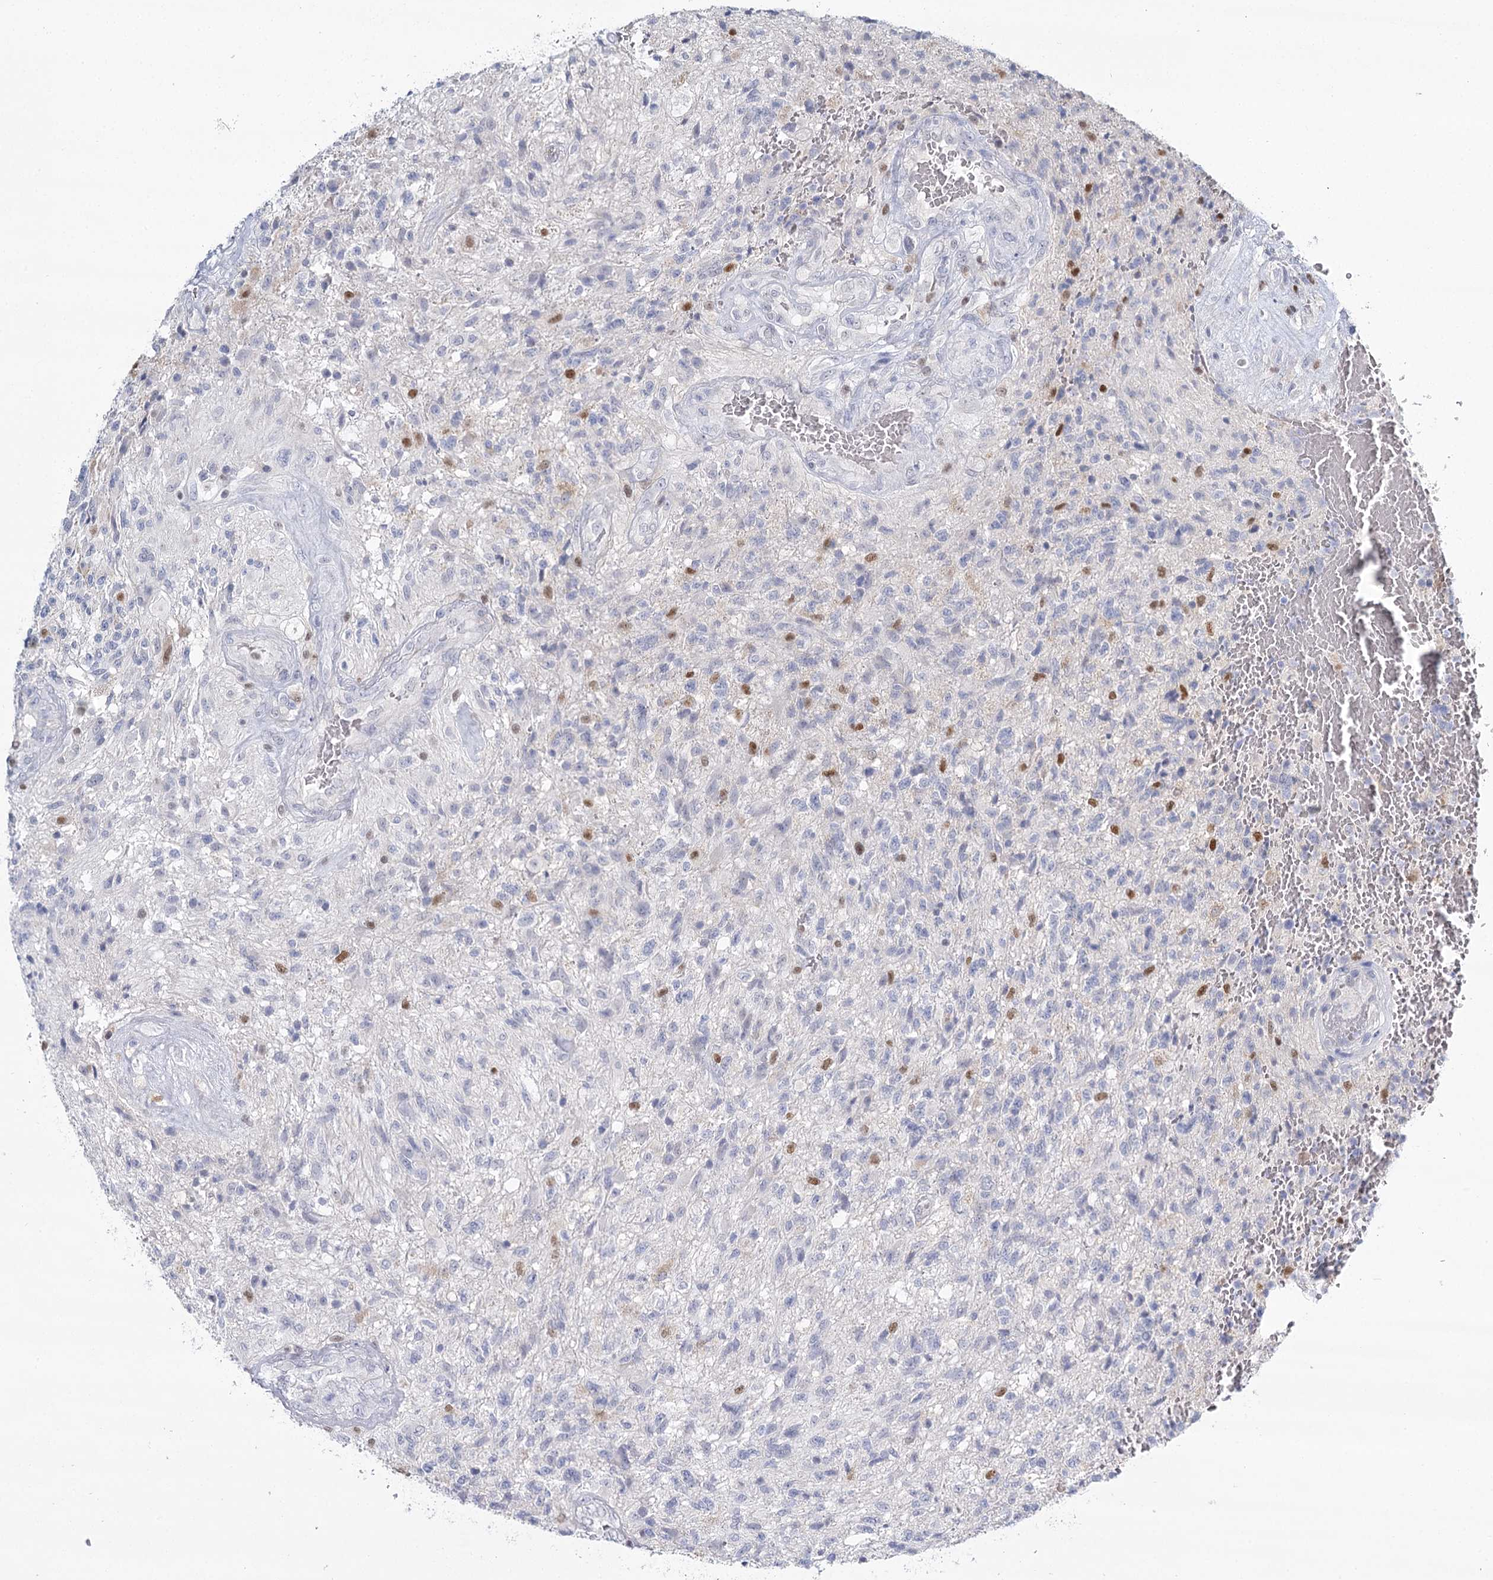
{"staining": {"intensity": "negative", "quantity": "none", "location": "none"}, "tissue": "glioma", "cell_type": "Tumor cells", "image_type": "cancer", "snomed": [{"axis": "morphology", "description": "Glioma, malignant, High grade"}, {"axis": "topography", "description": "Brain"}], "caption": "Immunohistochemical staining of human glioma shows no significant staining in tumor cells.", "gene": "IGSF3", "patient": {"sex": "male", "age": 56}}